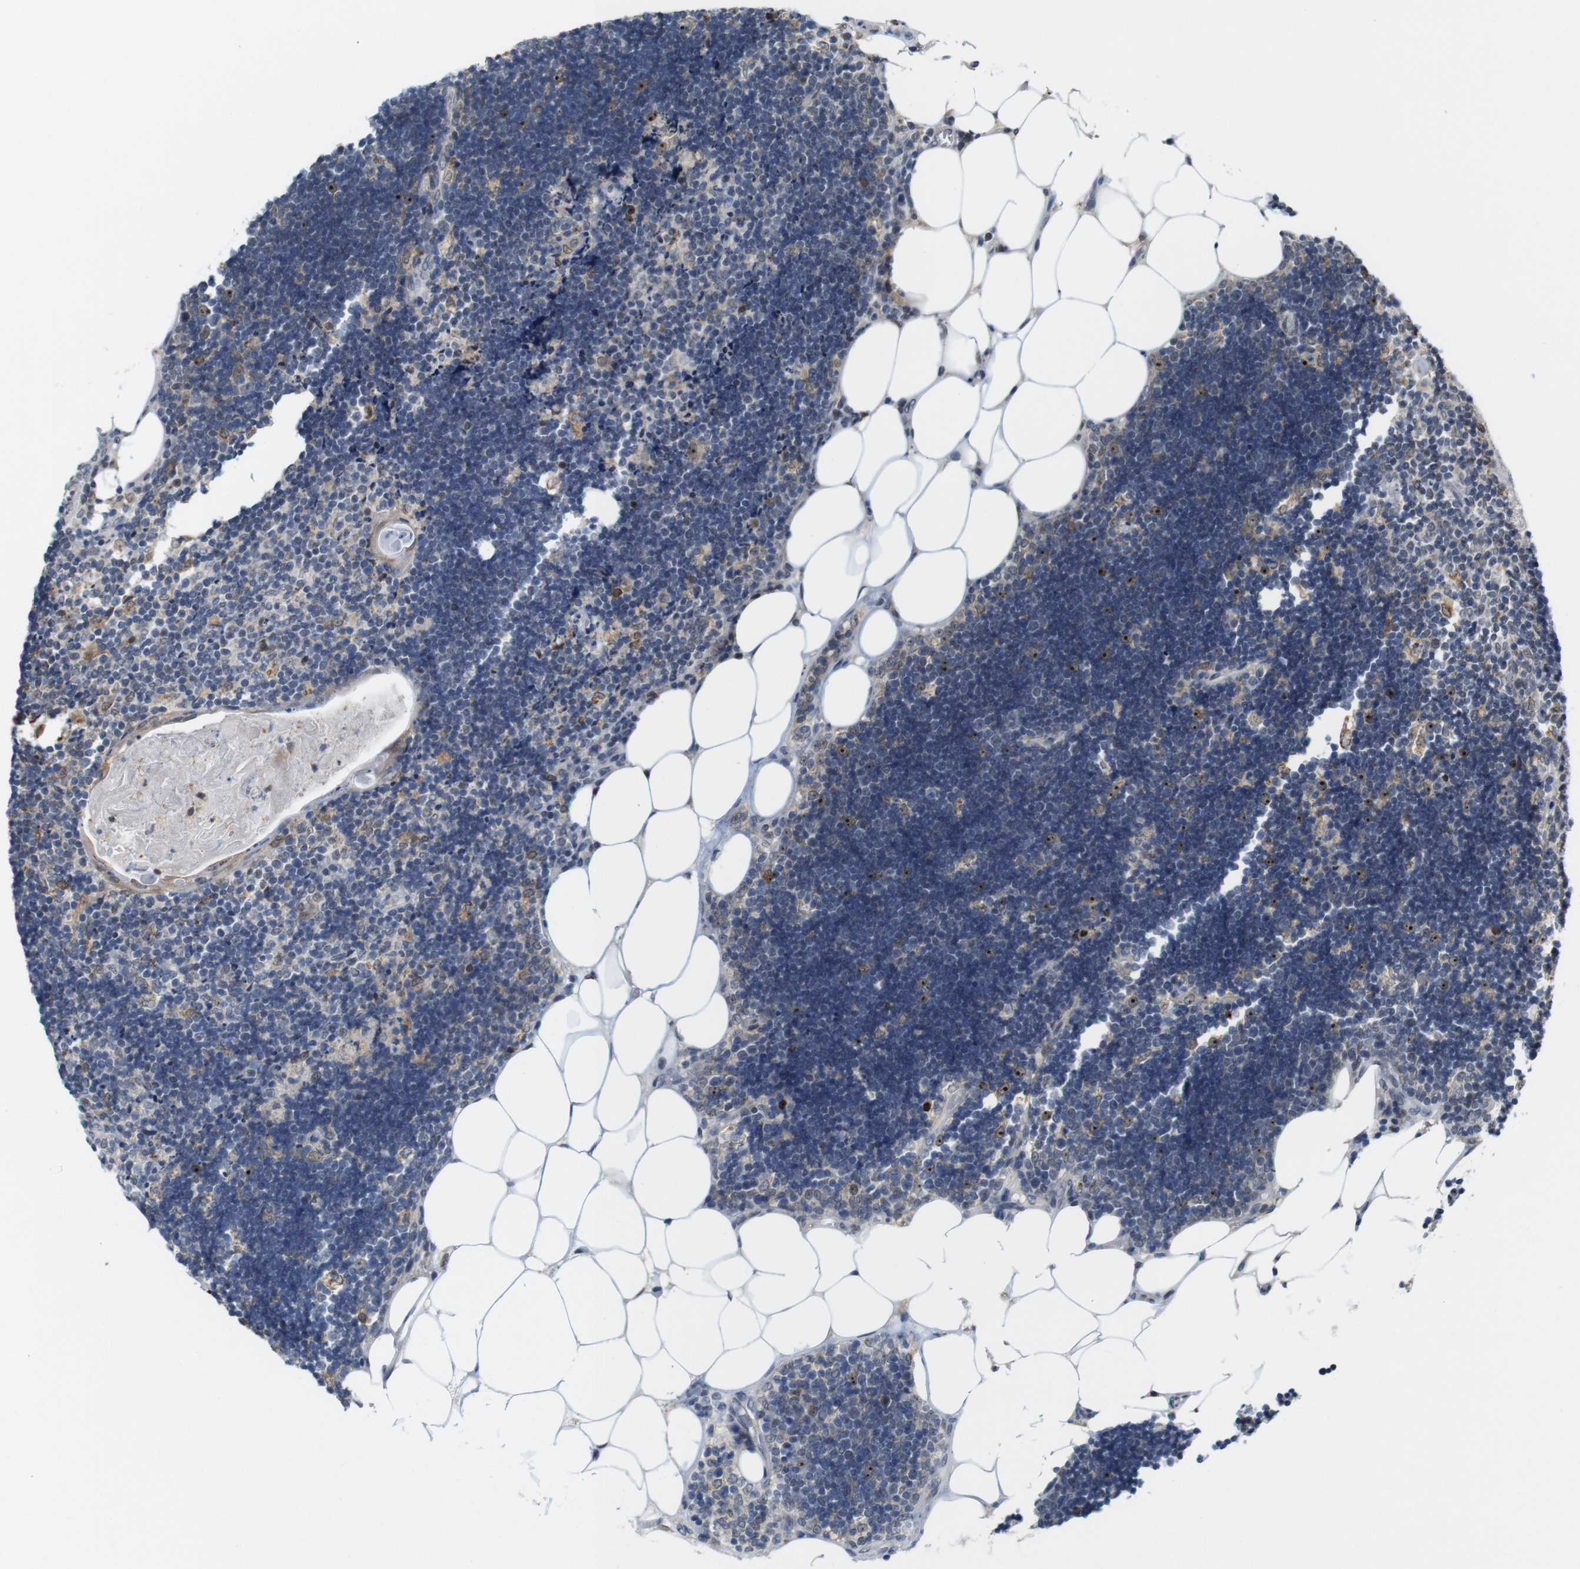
{"staining": {"intensity": "moderate", "quantity": "25%-75%", "location": "cytoplasmic/membranous,nuclear"}, "tissue": "lymph node", "cell_type": "Germinal center cells", "image_type": "normal", "snomed": [{"axis": "morphology", "description": "Normal tissue, NOS"}, {"axis": "topography", "description": "Lymph node"}], "caption": "IHC photomicrograph of benign lymph node stained for a protein (brown), which displays medium levels of moderate cytoplasmic/membranous,nuclear staining in approximately 25%-75% of germinal center cells.", "gene": "PNMA8A", "patient": {"sex": "male", "age": 33}}